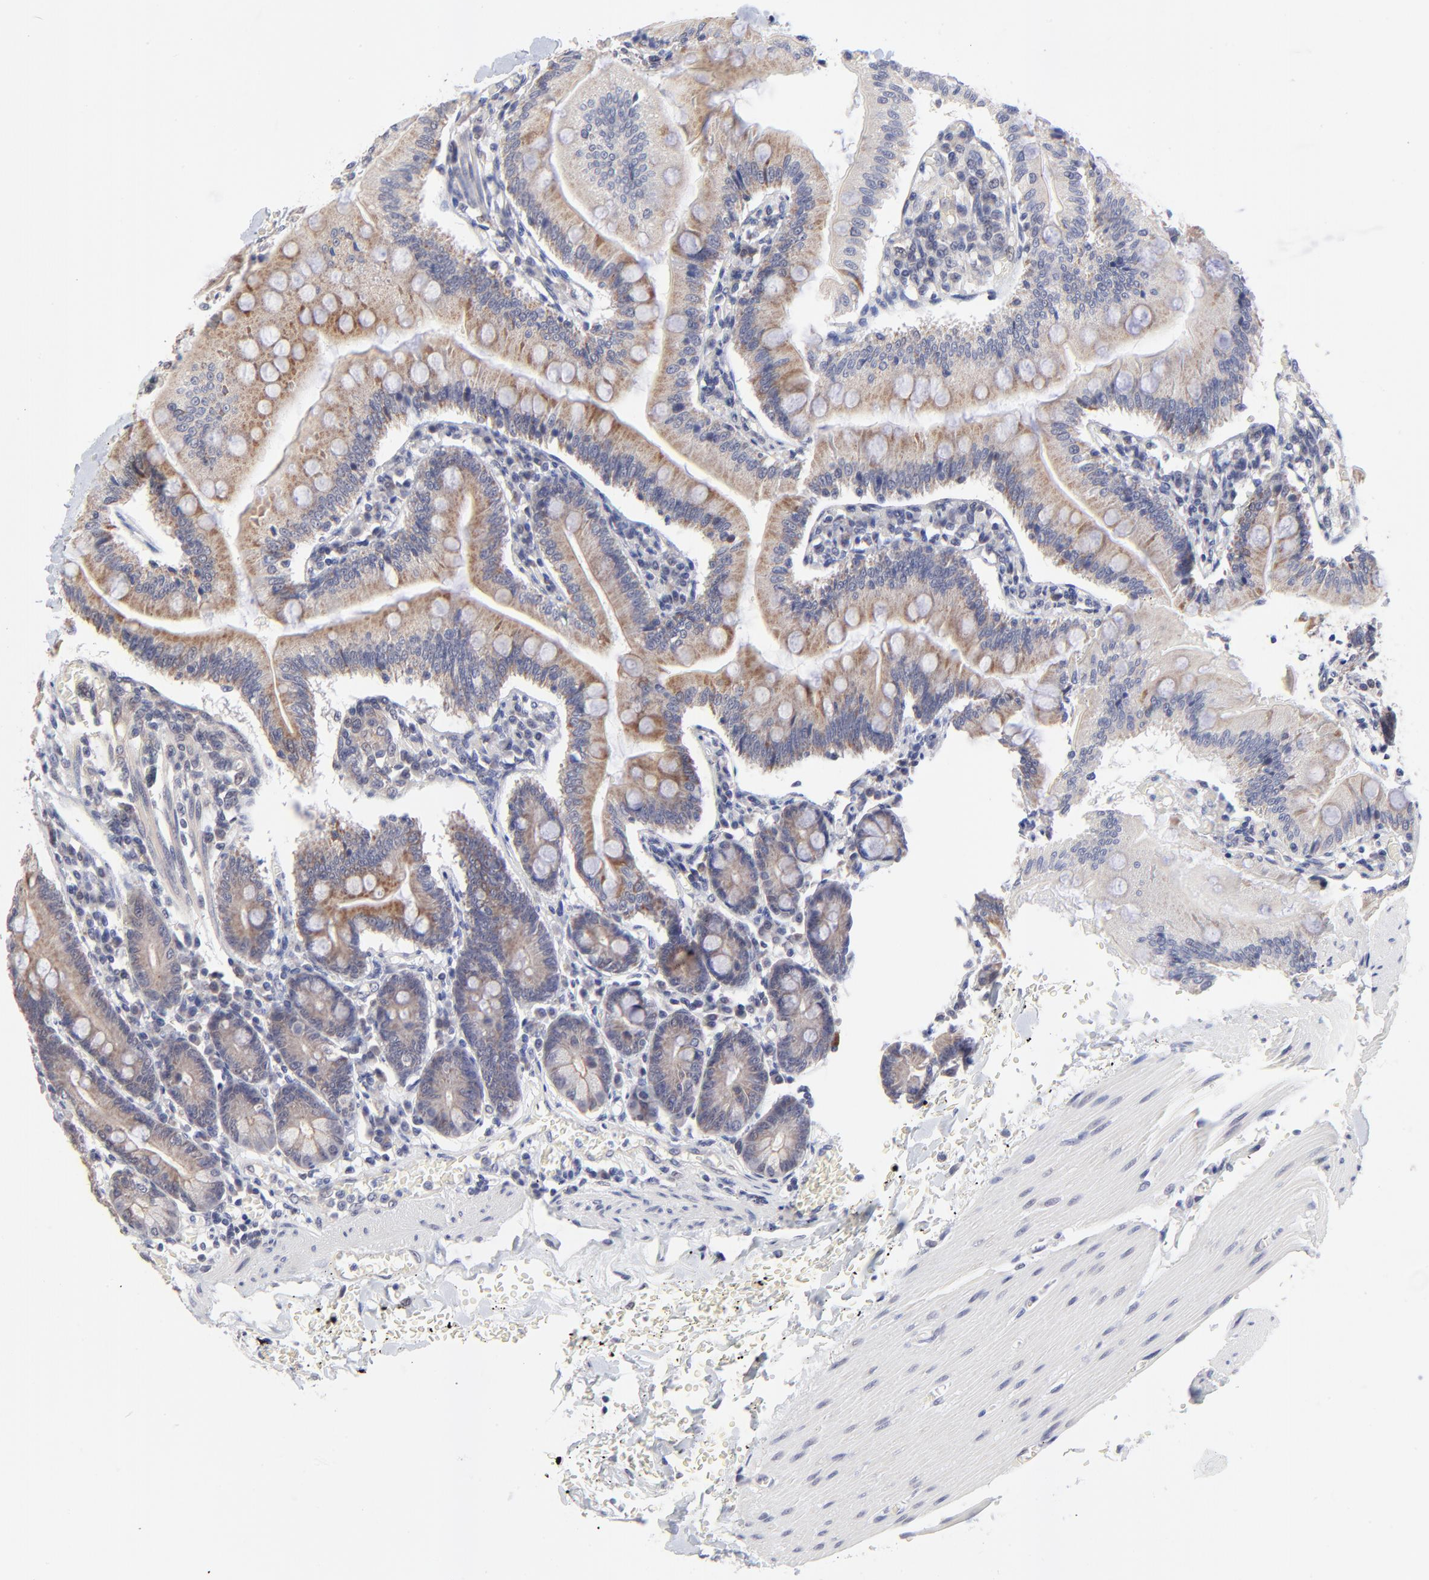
{"staining": {"intensity": "moderate", "quantity": ">75%", "location": "cytoplasmic/membranous"}, "tissue": "small intestine", "cell_type": "Glandular cells", "image_type": "normal", "snomed": [{"axis": "morphology", "description": "Normal tissue, NOS"}, {"axis": "topography", "description": "Small intestine"}], "caption": "Human small intestine stained with a brown dye shows moderate cytoplasmic/membranous positive expression in approximately >75% of glandular cells.", "gene": "FBXO8", "patient": {"sex": "male", "age": 71}}